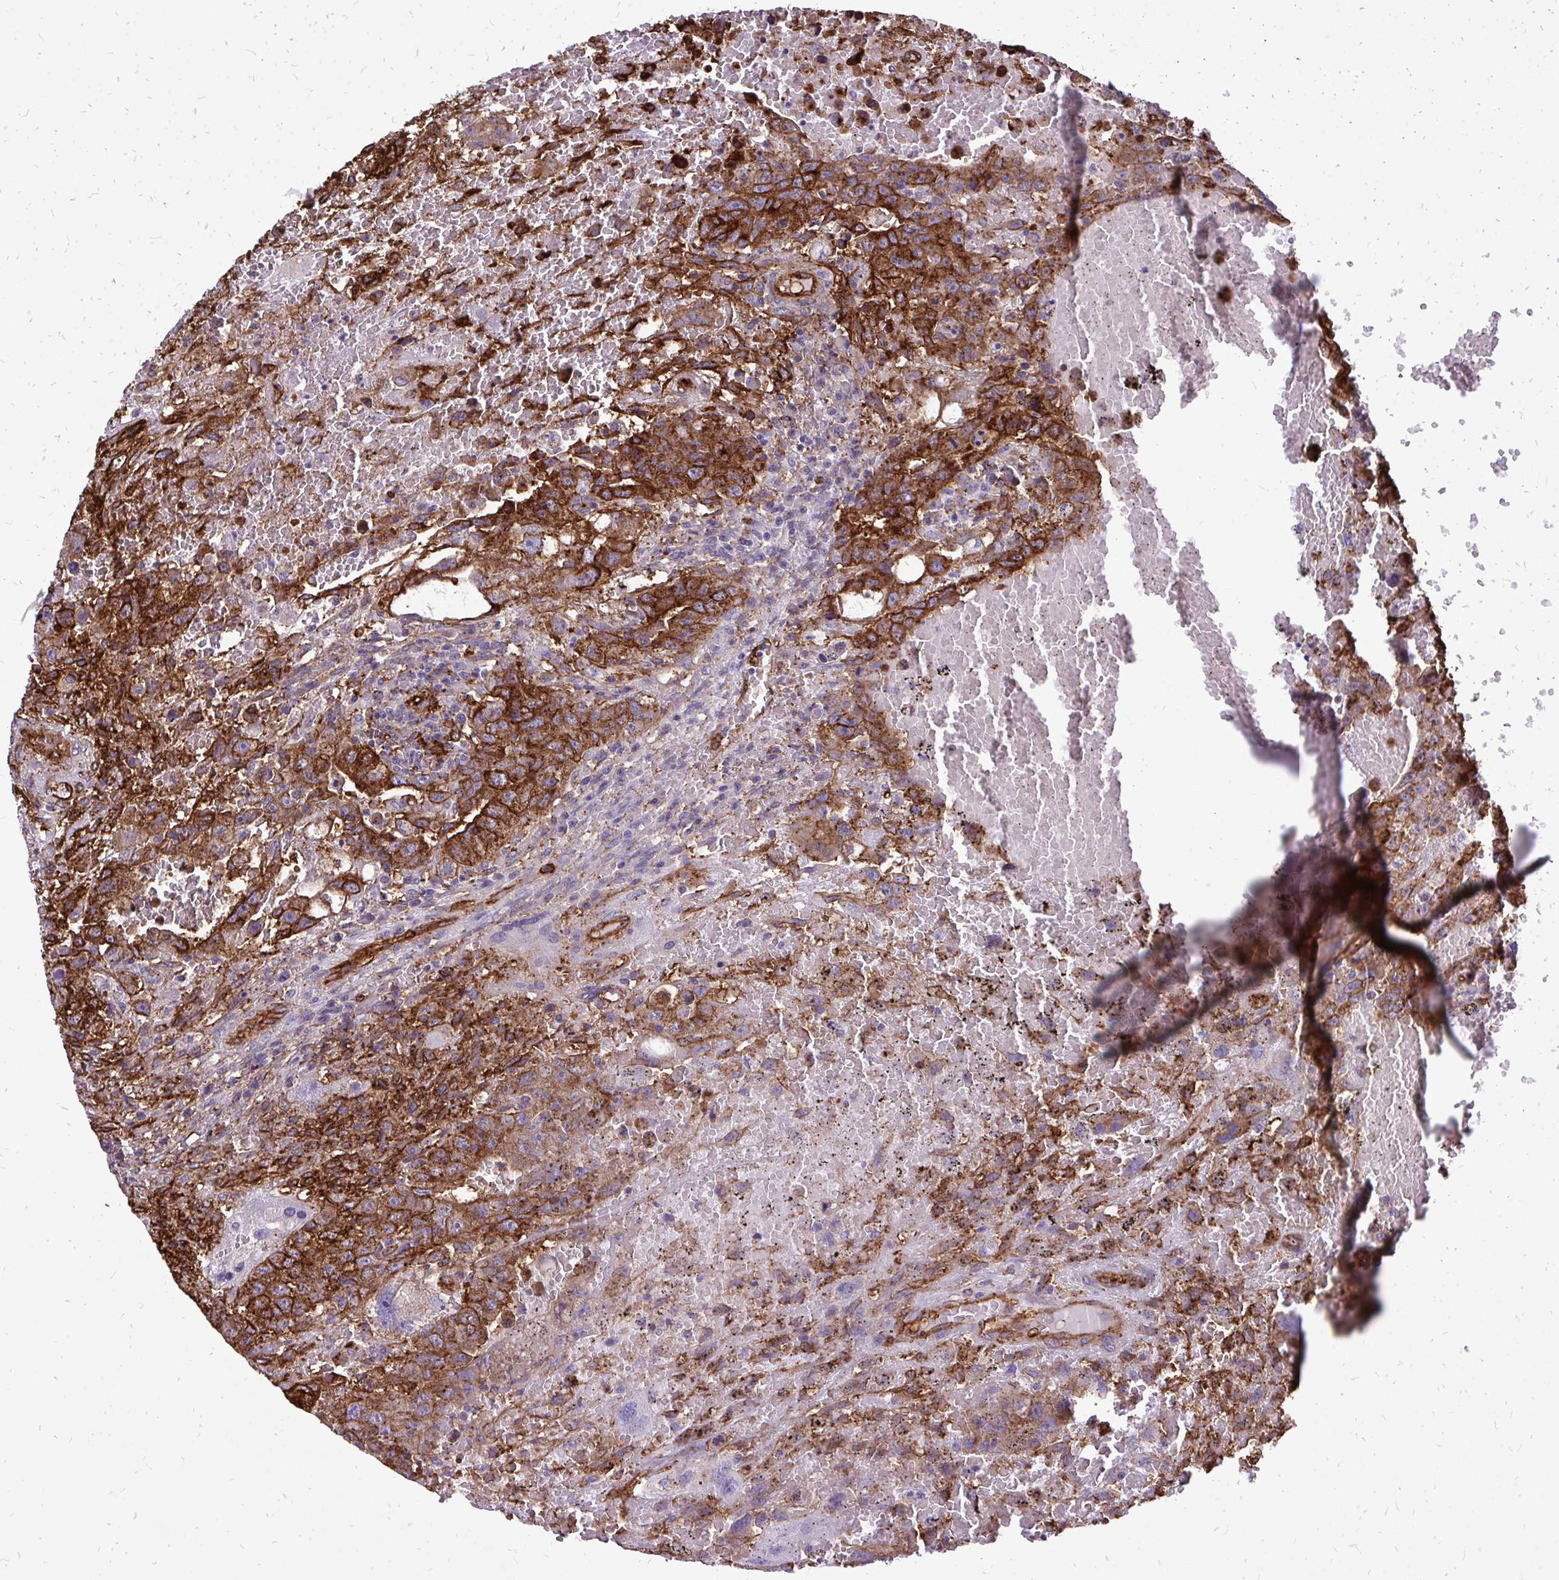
{"staining": {"intensity": "strong", "quantity": ">75%", "location": "cytoplasmic/membranous"}, "tissue": "testis cancer", "cell_type": "Tumor cells", "image_type": "cancer", "snomed": [{"axis": "morphology", "description": "Carcinoma, Embryonal, NOS"}, {"axis": "topography", "description": "Testis"}], "caption": "Immunohistochemistry photomicrograph of embryonal carcinoma (testis) stained for a protein (brown), which exhibits high levels of strong cytoplasmic/membranous positivity in approximately >75% of tumor cells.", "gene": "MARCKSL1", "patient": {"sex": "male", "age": 26}}